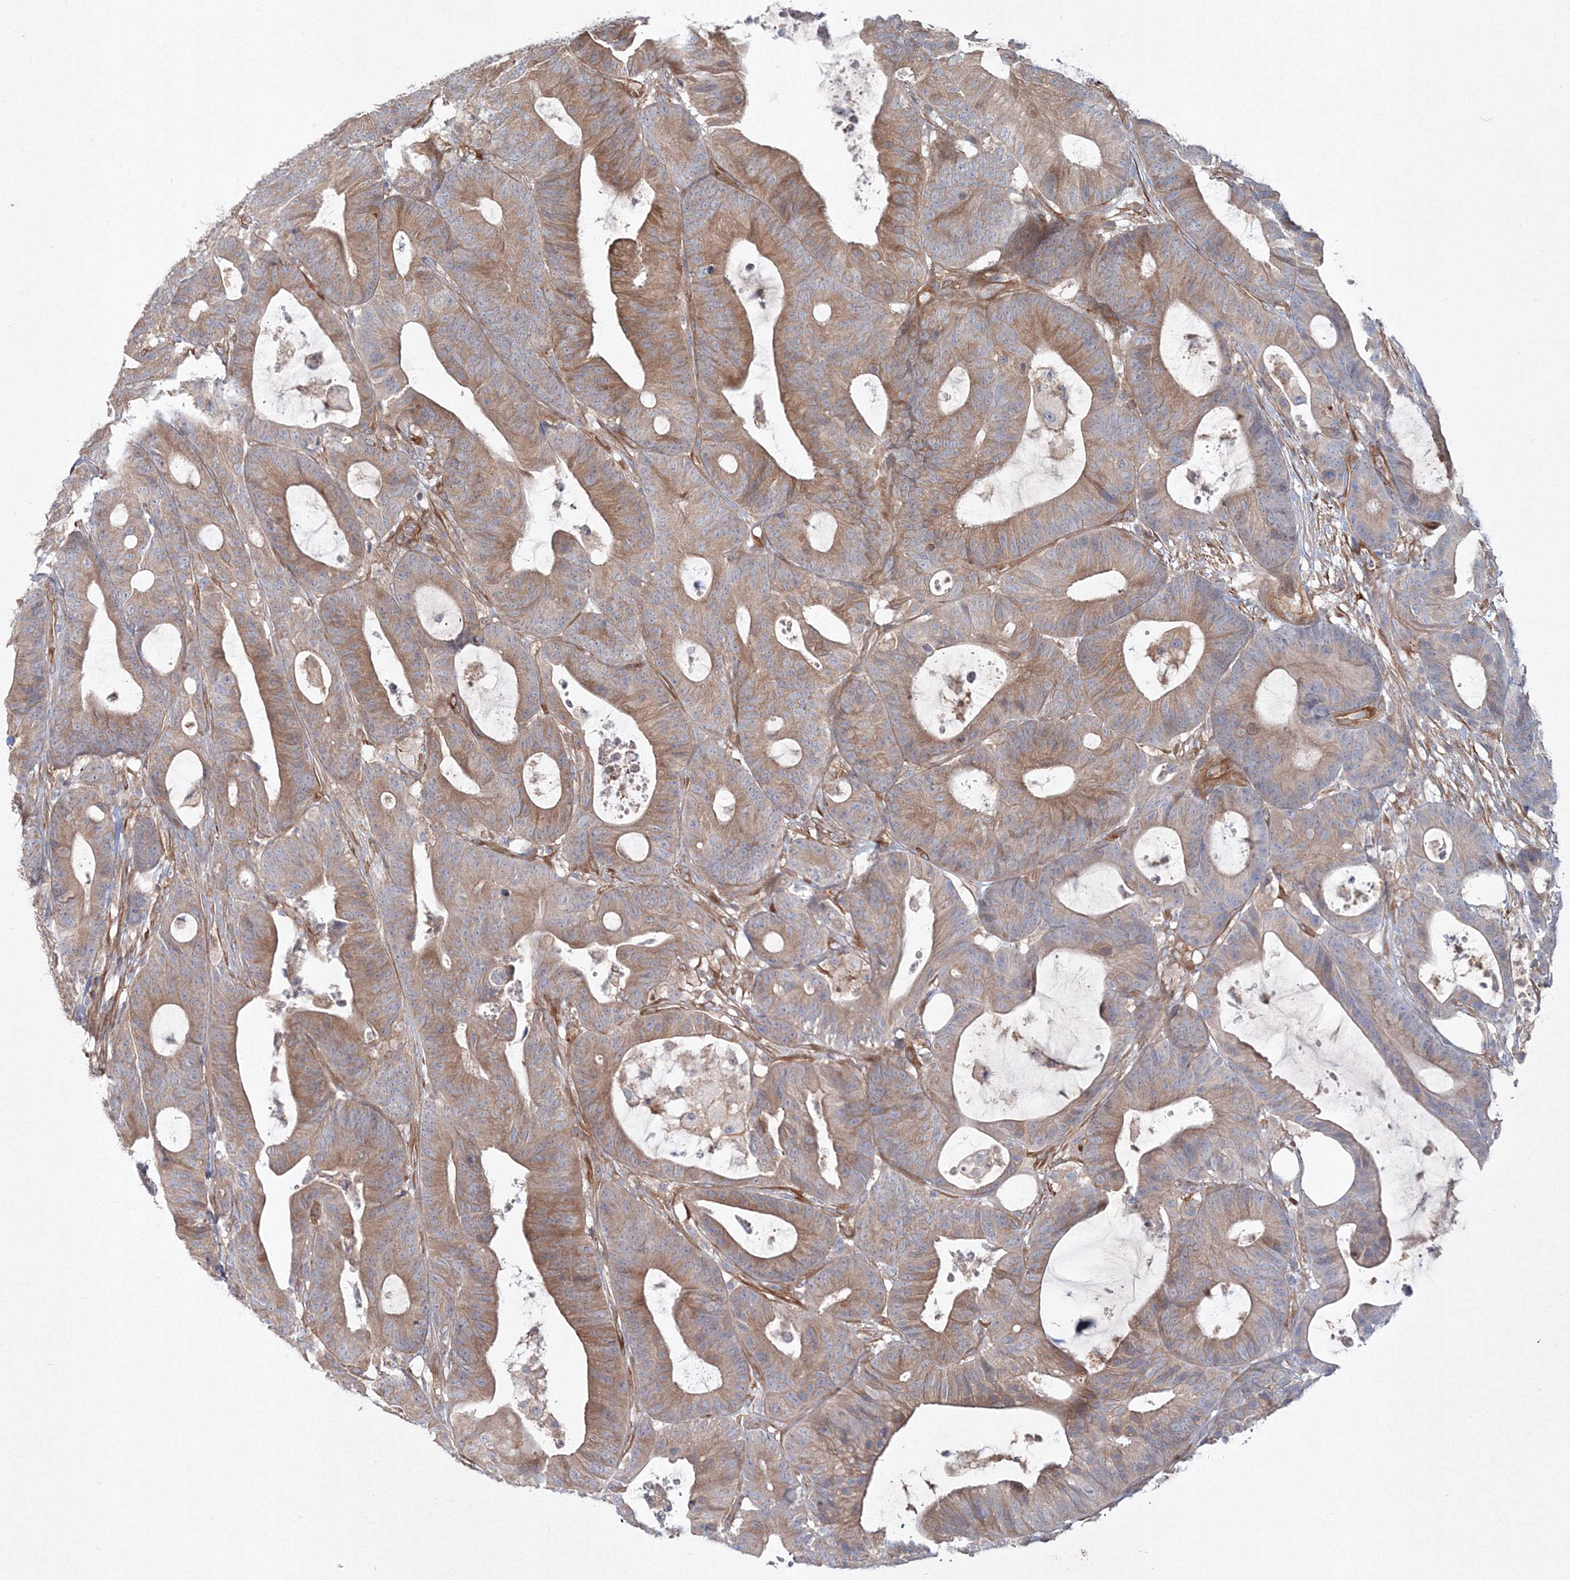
{"staining": {"intensity": "moderate", "quantity": ">75%", "location": "cytoplasmic/membranous"}, "tissue": "colorectal cancer", "cell_type": "Tumor cells", "image_type": "cancer", "snomed": [{"axis": "morphology", "description": "Adenocarcinoma, NOS"}, {"axis": "topography", "description": "Colon"}], "caption": "The image demonstrates immunohistochemical staining of colorectal cancer (adenocarcinoma). There is moderate cytoplasmic/membranous positivity is appreciated in about >75% of tumor cells.", "gene": "SH3PXD2A", "patient": {"sex": "female", "age": 84}}